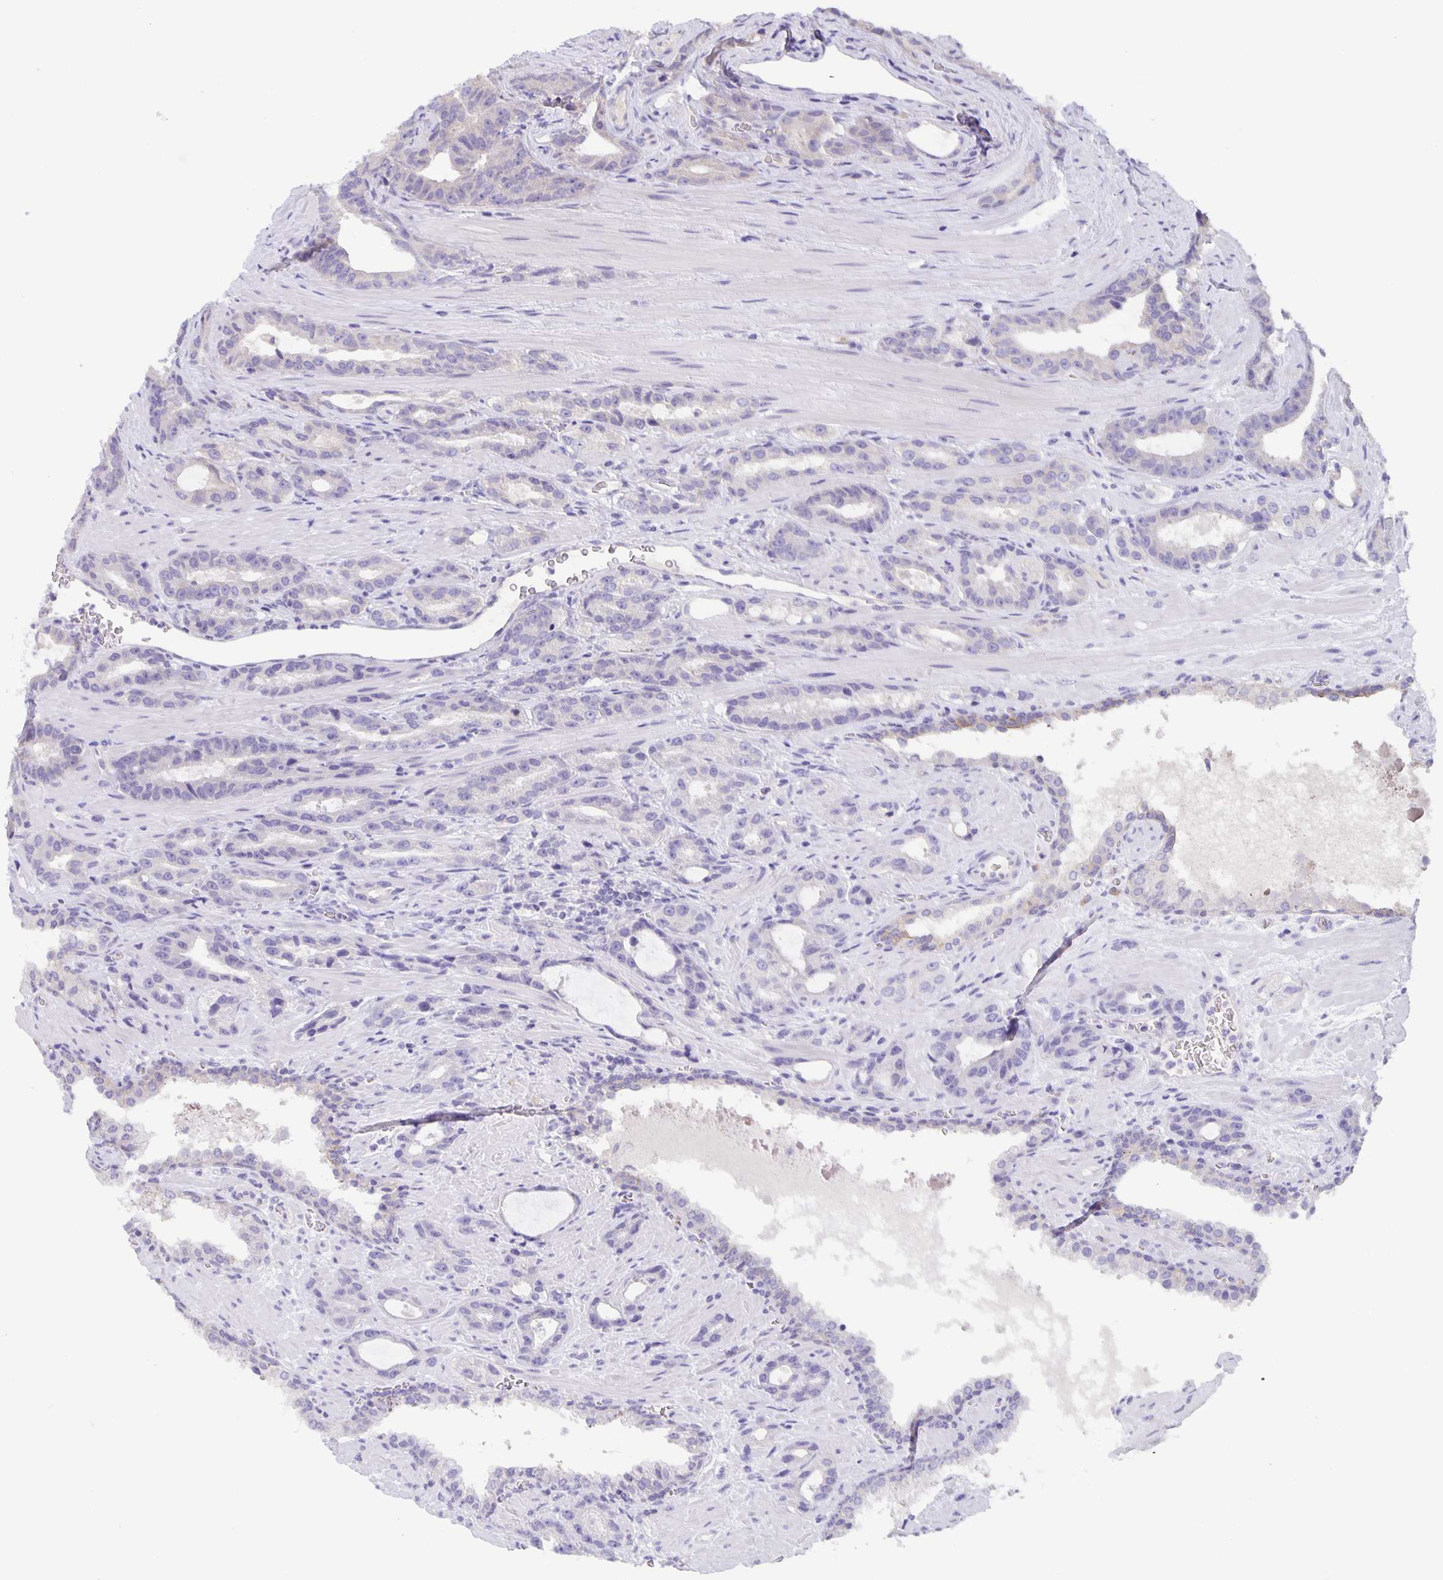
{"staining": {"intensity": "negative", "quantity": "none", "location": "none"}, "tissue": "prostate cancer", "cell_type": "Tumor cells", "image_type": "cancer", "snomed": [{"axis": "morphology", "description": "Adenocarcinoma, High grade"}, {"axis": "topography", "description": "Prostate"}], "caption": "Immunohistochemistry histopathology image of neoplastic tissue: high-grade adenocarcinoma (prostate) stained with DAB (3,3'-diaminobenzidine) shows no significant protein positivity in tumor cells.", "gene": "PTPN3", "patient": {"sex": "male", "age": 65}}